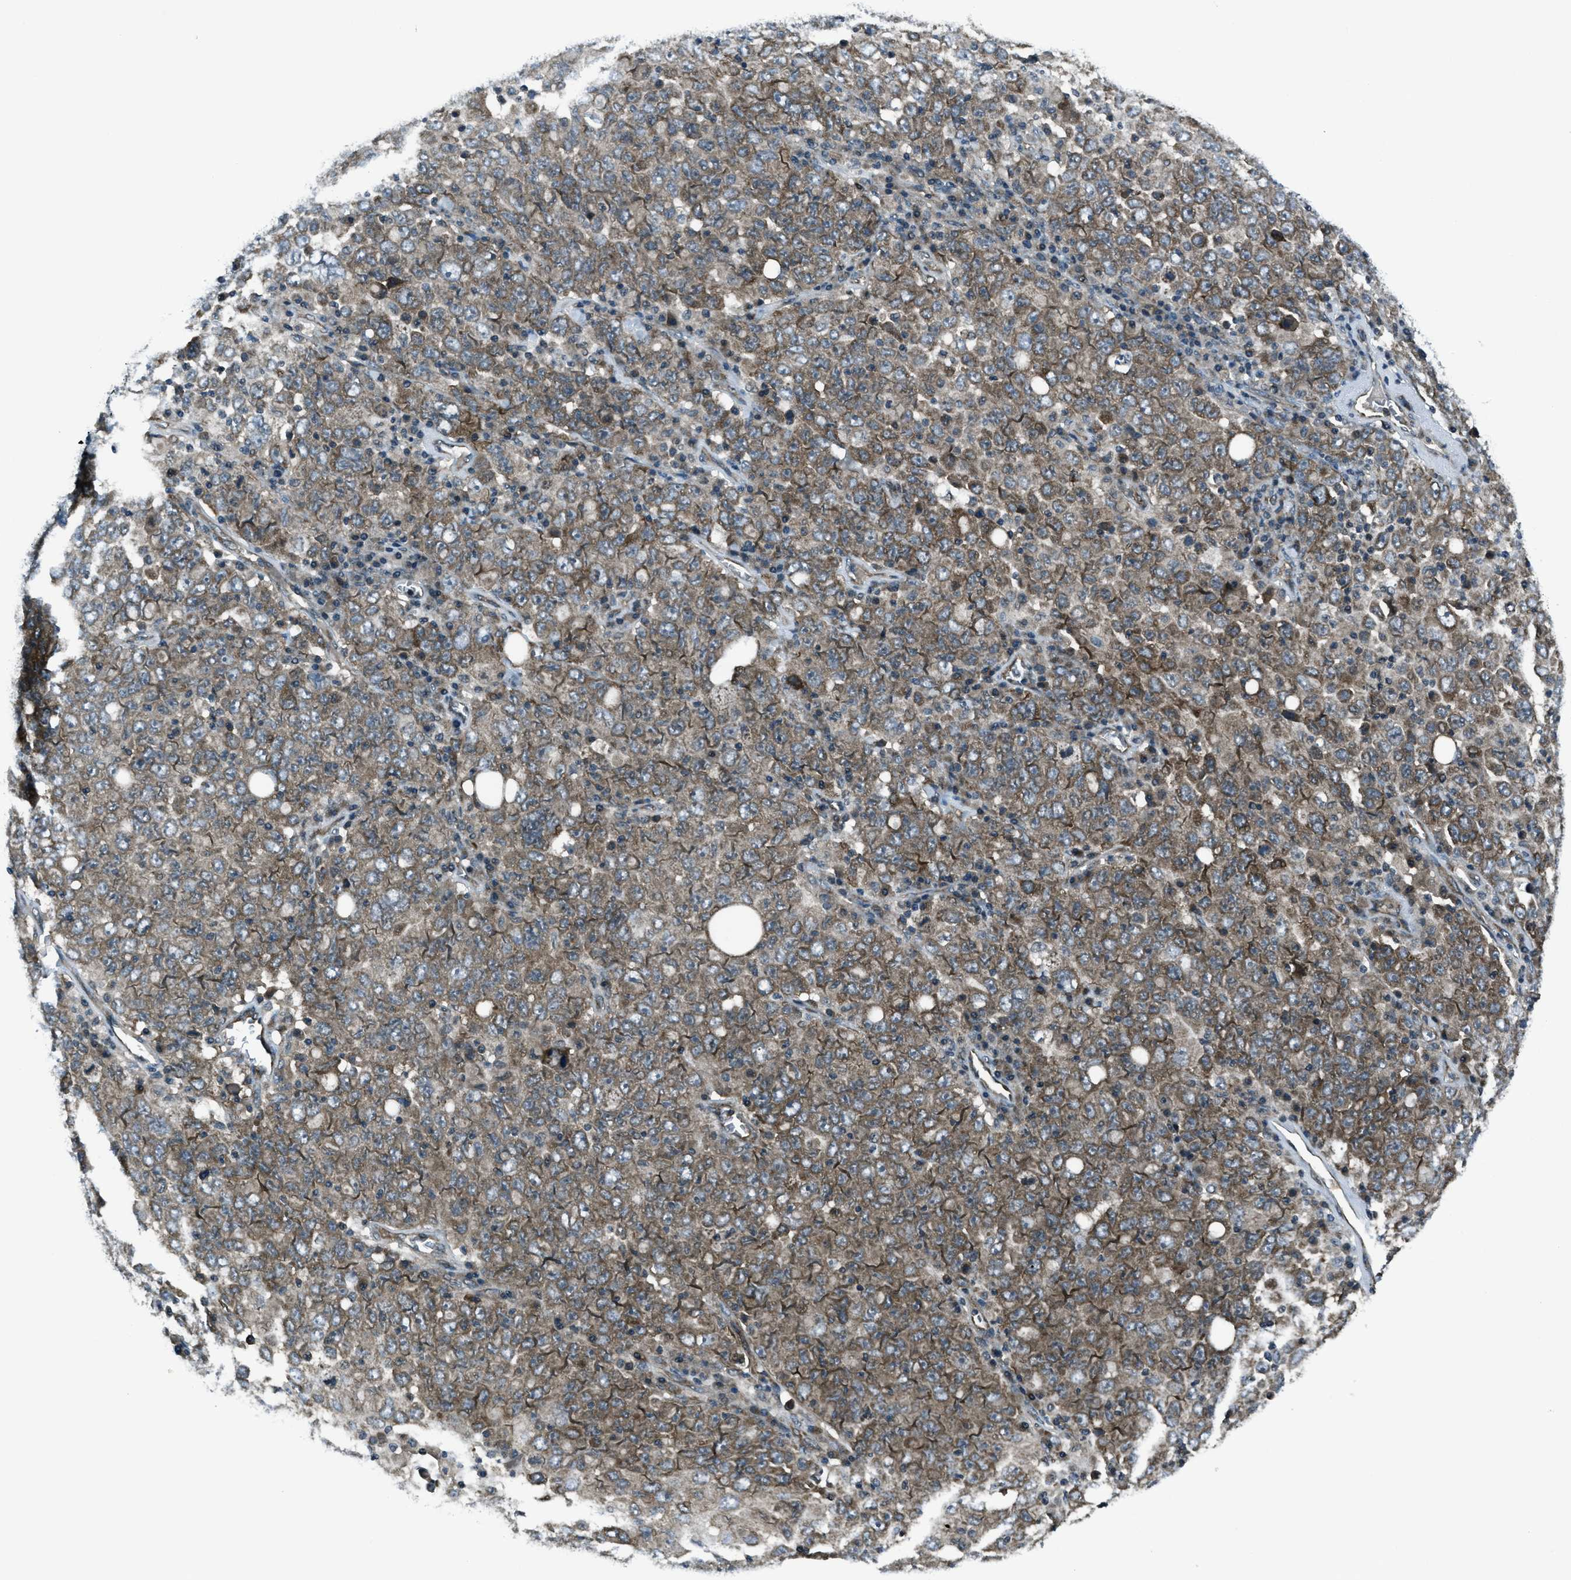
{"staining": {"intensity": "moderate", "quantity": "25%-75%", "location": "cytoplasmic/membranous"}, "tissue": "ovarian cancer", "cell_type": "Tumor cells", "image_type": "cancer", "snomed": [{"axis": "morphology", "description": "Carcinoma, endometroid"}, {"axis": "topography", "description": "Ovary"}], "caption": "Ovarian cancer (endometroid carcinoma) was stained to show a protein in brown. There is medium levels of moderate cytoplasmic/membranous positivity in about 25%-75% of tumor cells. The staining is performed using DAB (3,3'-diaminobenzidine) brown chromogen to label protein expression. The nuclei are counter-stained blue using hematoxylin.", "gene": "ASAP2", "patient": {"sex": "female", "age": 62}}